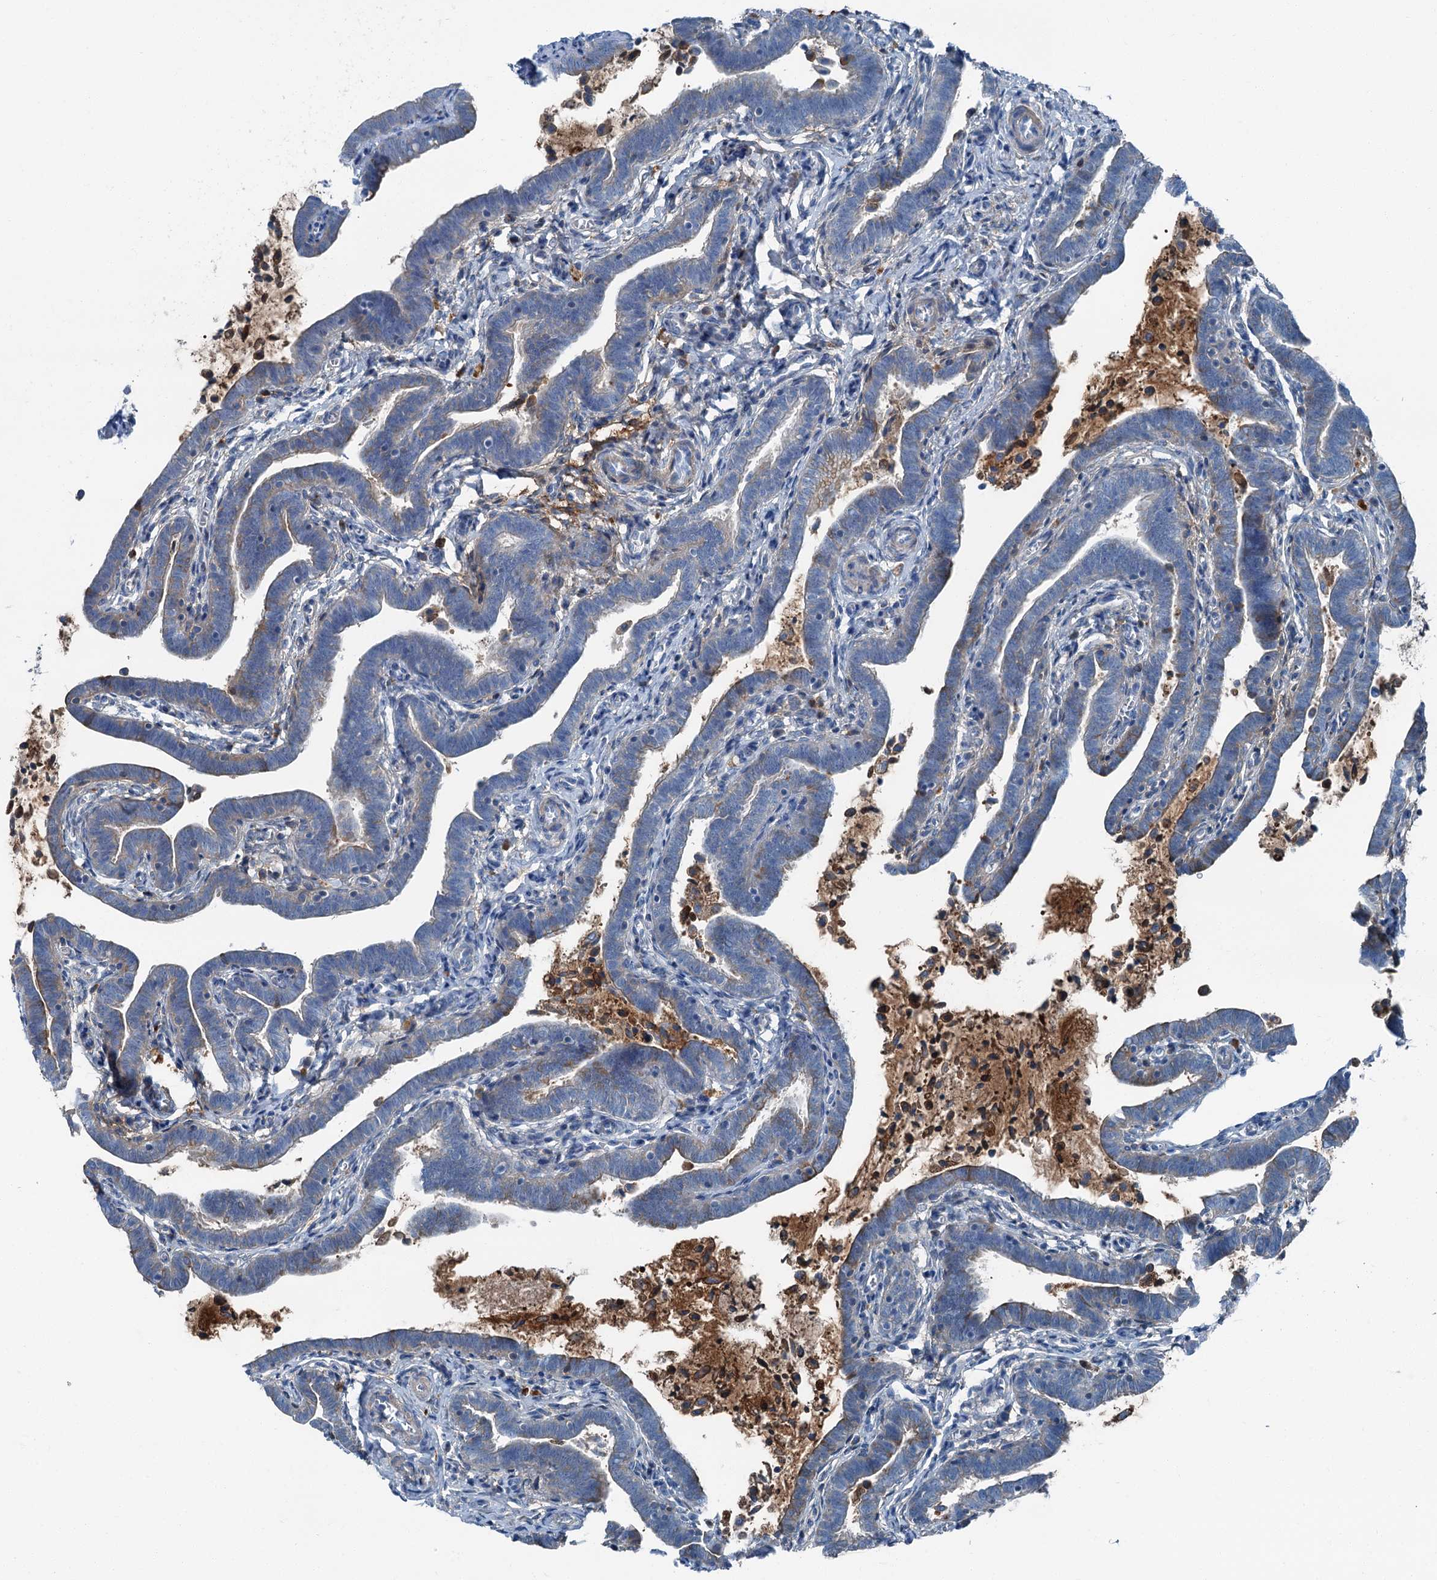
{"staining": {"intensity": "negative", "quantity": "none", "location": "none"}, "tissue": "fallopian tube", "cell_type": "Glandular cells", "image_type": "normal", "snomed": [{"axis": "morphology", "description": "Normal tissue, NOS"}, {"axis": "topography", "description": "Fallopian tube"}], "caption": "An image of fallopian tube stained for a protein exhibits no brown staining in glandular cells.", "gene": "AXL", "patient": {"sex": "female", "age": 36}}